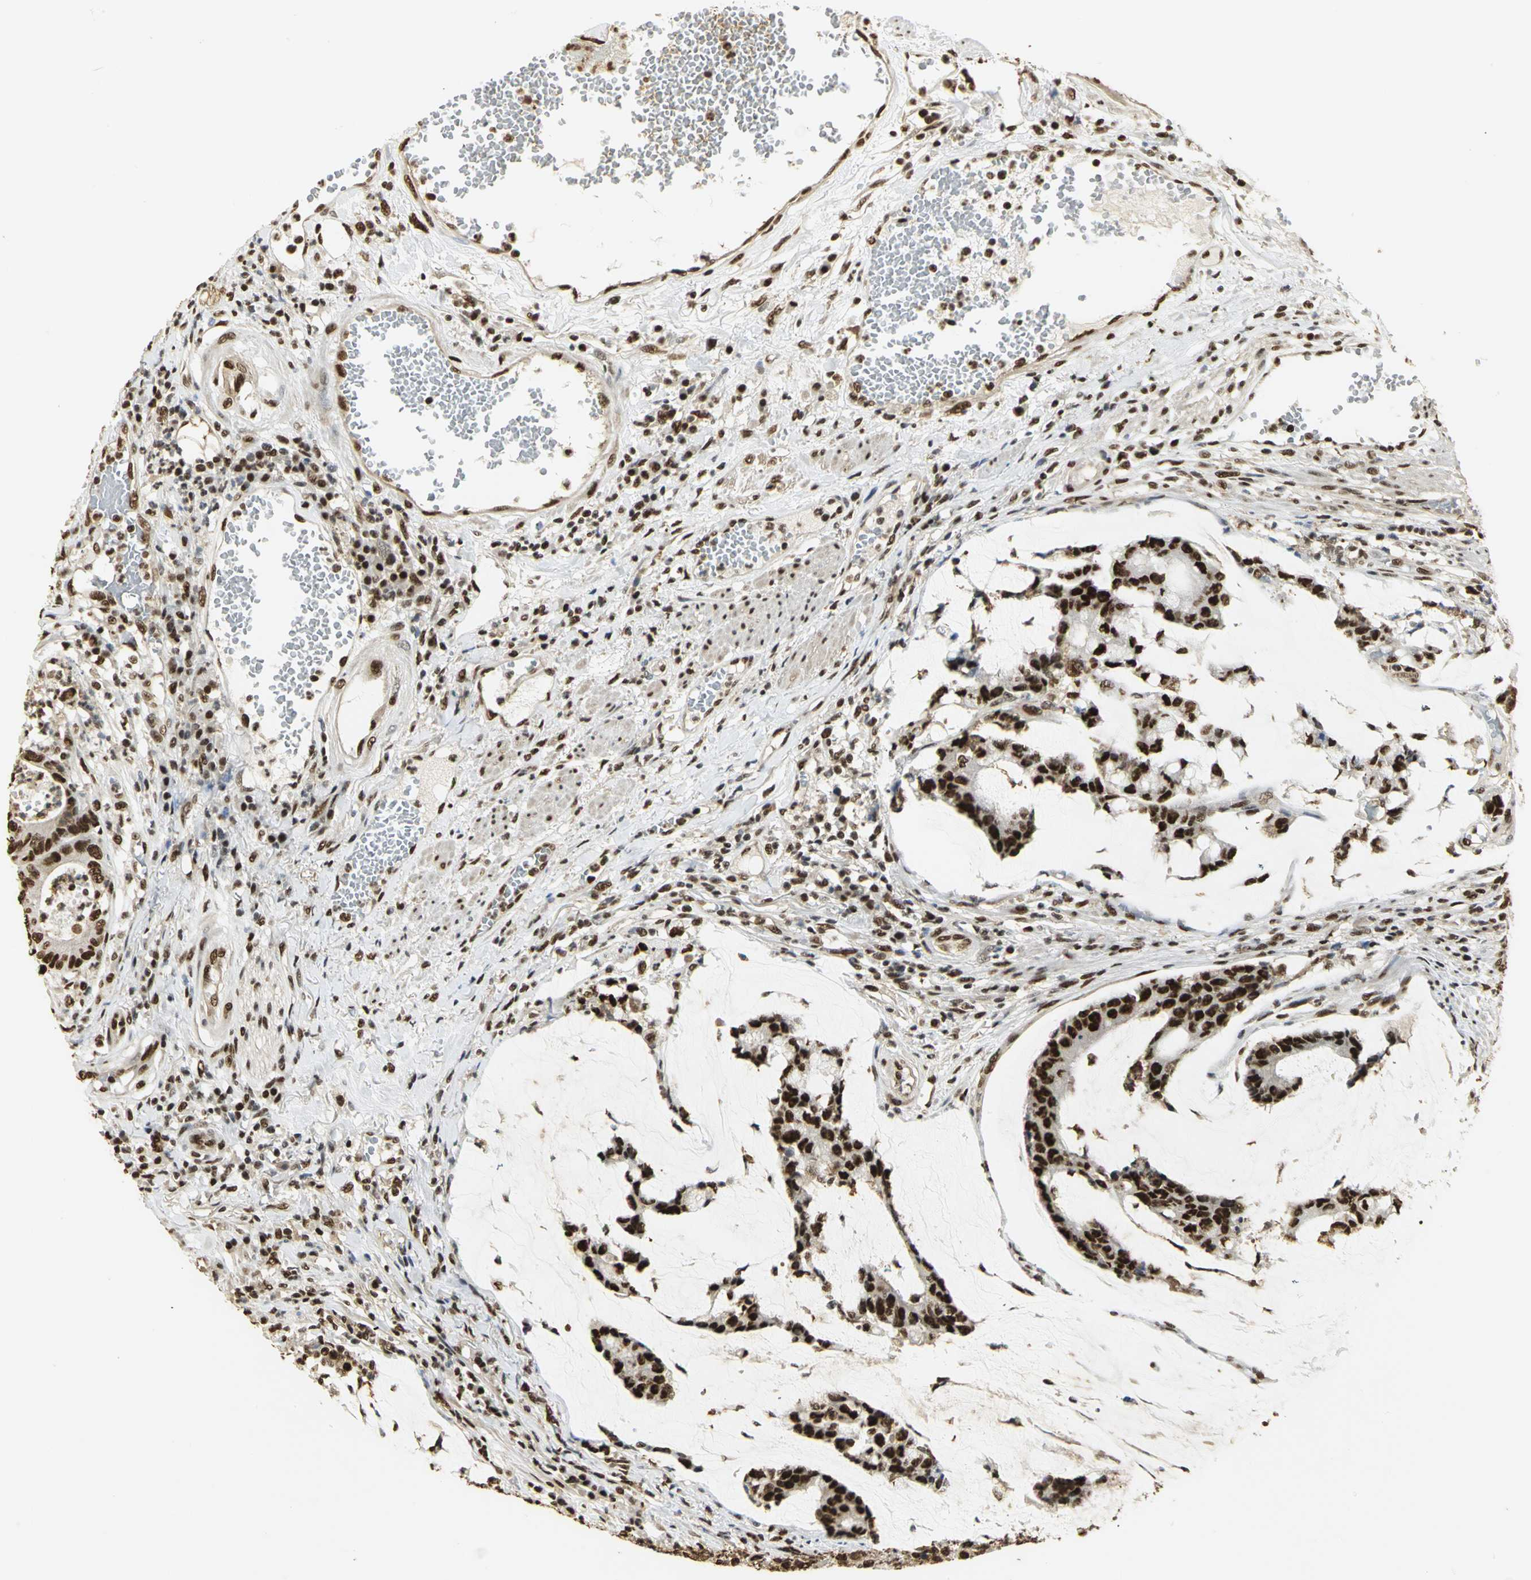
{"staining": {"intensity": "strong", "quantity": ">75%", "location": "nuclear"}, "tissue": "colorectal cancer", "cell_type": "Tumor cells", "image_type": "cancer", "snomed": [{"axis": "morphology", "description": "Adenocarcinoma, NOS"}, {"axis": "topography", "description": "Colon"}], "caption": "A photomicrograph showing strong nuclear staining in about >75% of tumor cells in colorectal cancer (adenocarcinoma), as visualized by brown immunohistochemical staining.", "gene": "SET", "patient": {"sex": "female", "age": 84}}